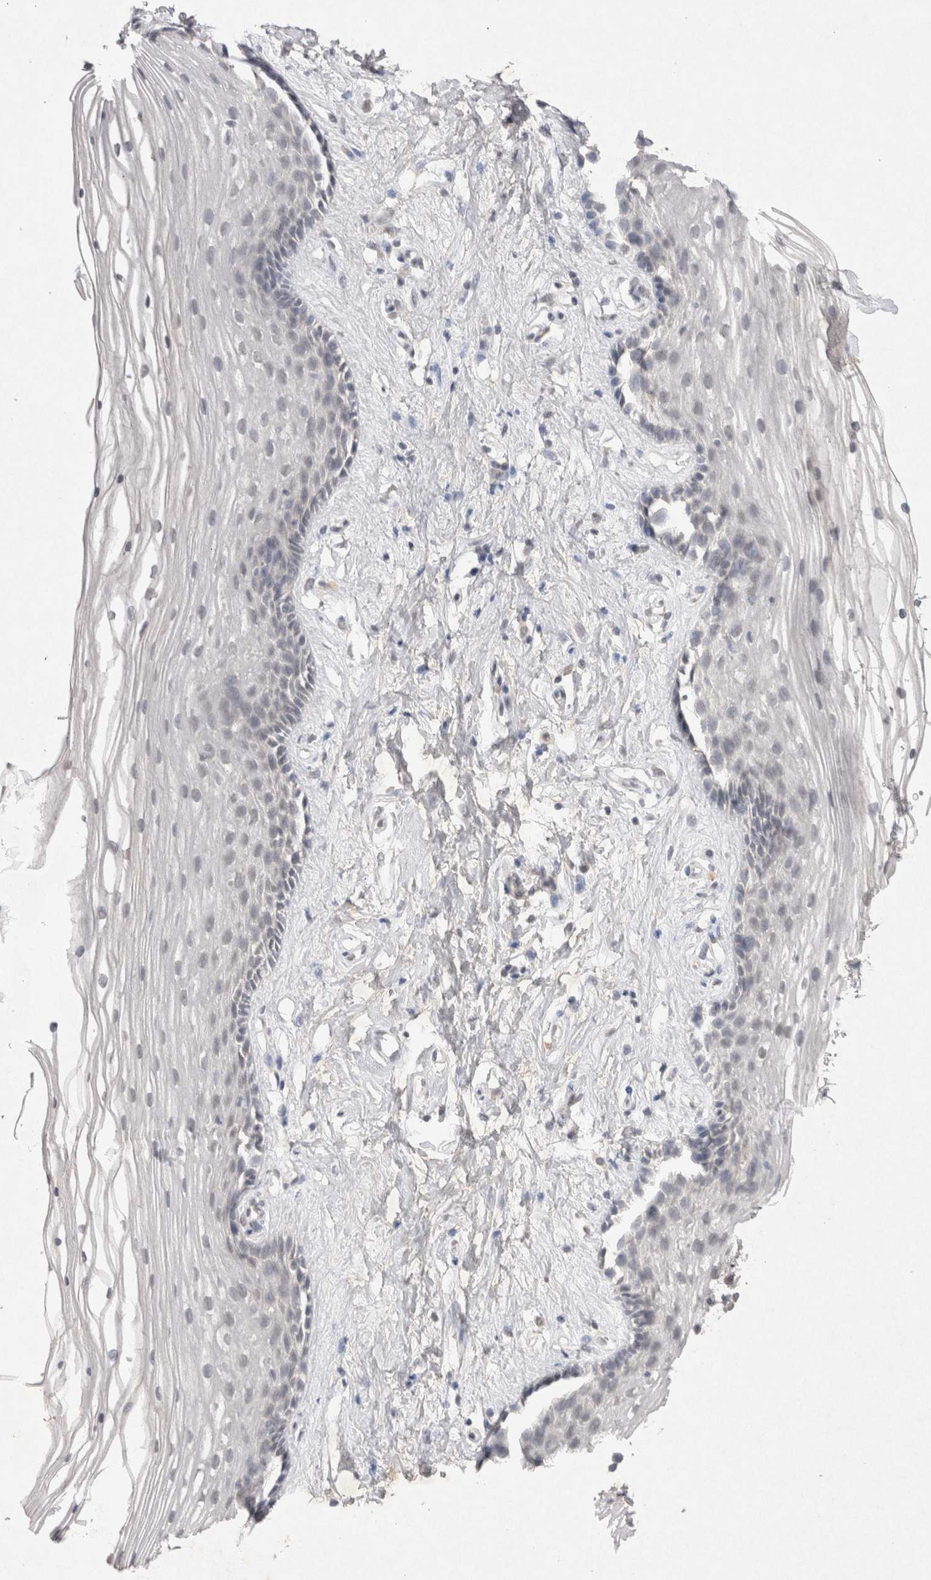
{"staining": {"intensity": "negative", "quantity": "none", "location": "none"}, "tissue": "vagina", "cell_type": "Squamous epithelial cells", "image_type": "normal", "snomed": [{"axis": "morphology", "description": "Normal tissue, NOS"}, {"axis": "topography", "description": "Vagina"}], "caption": "DAB (3,3'-diaminobenzidine) immunohistochemical staining of unremarkable vagina exhibits no significant positivity in squamous epithelial cells. (DAB immunohistochemistry with hematoxylin counter stain).", "gene": "LYVE1", "patient": {"sex": "female", "age": 46}}